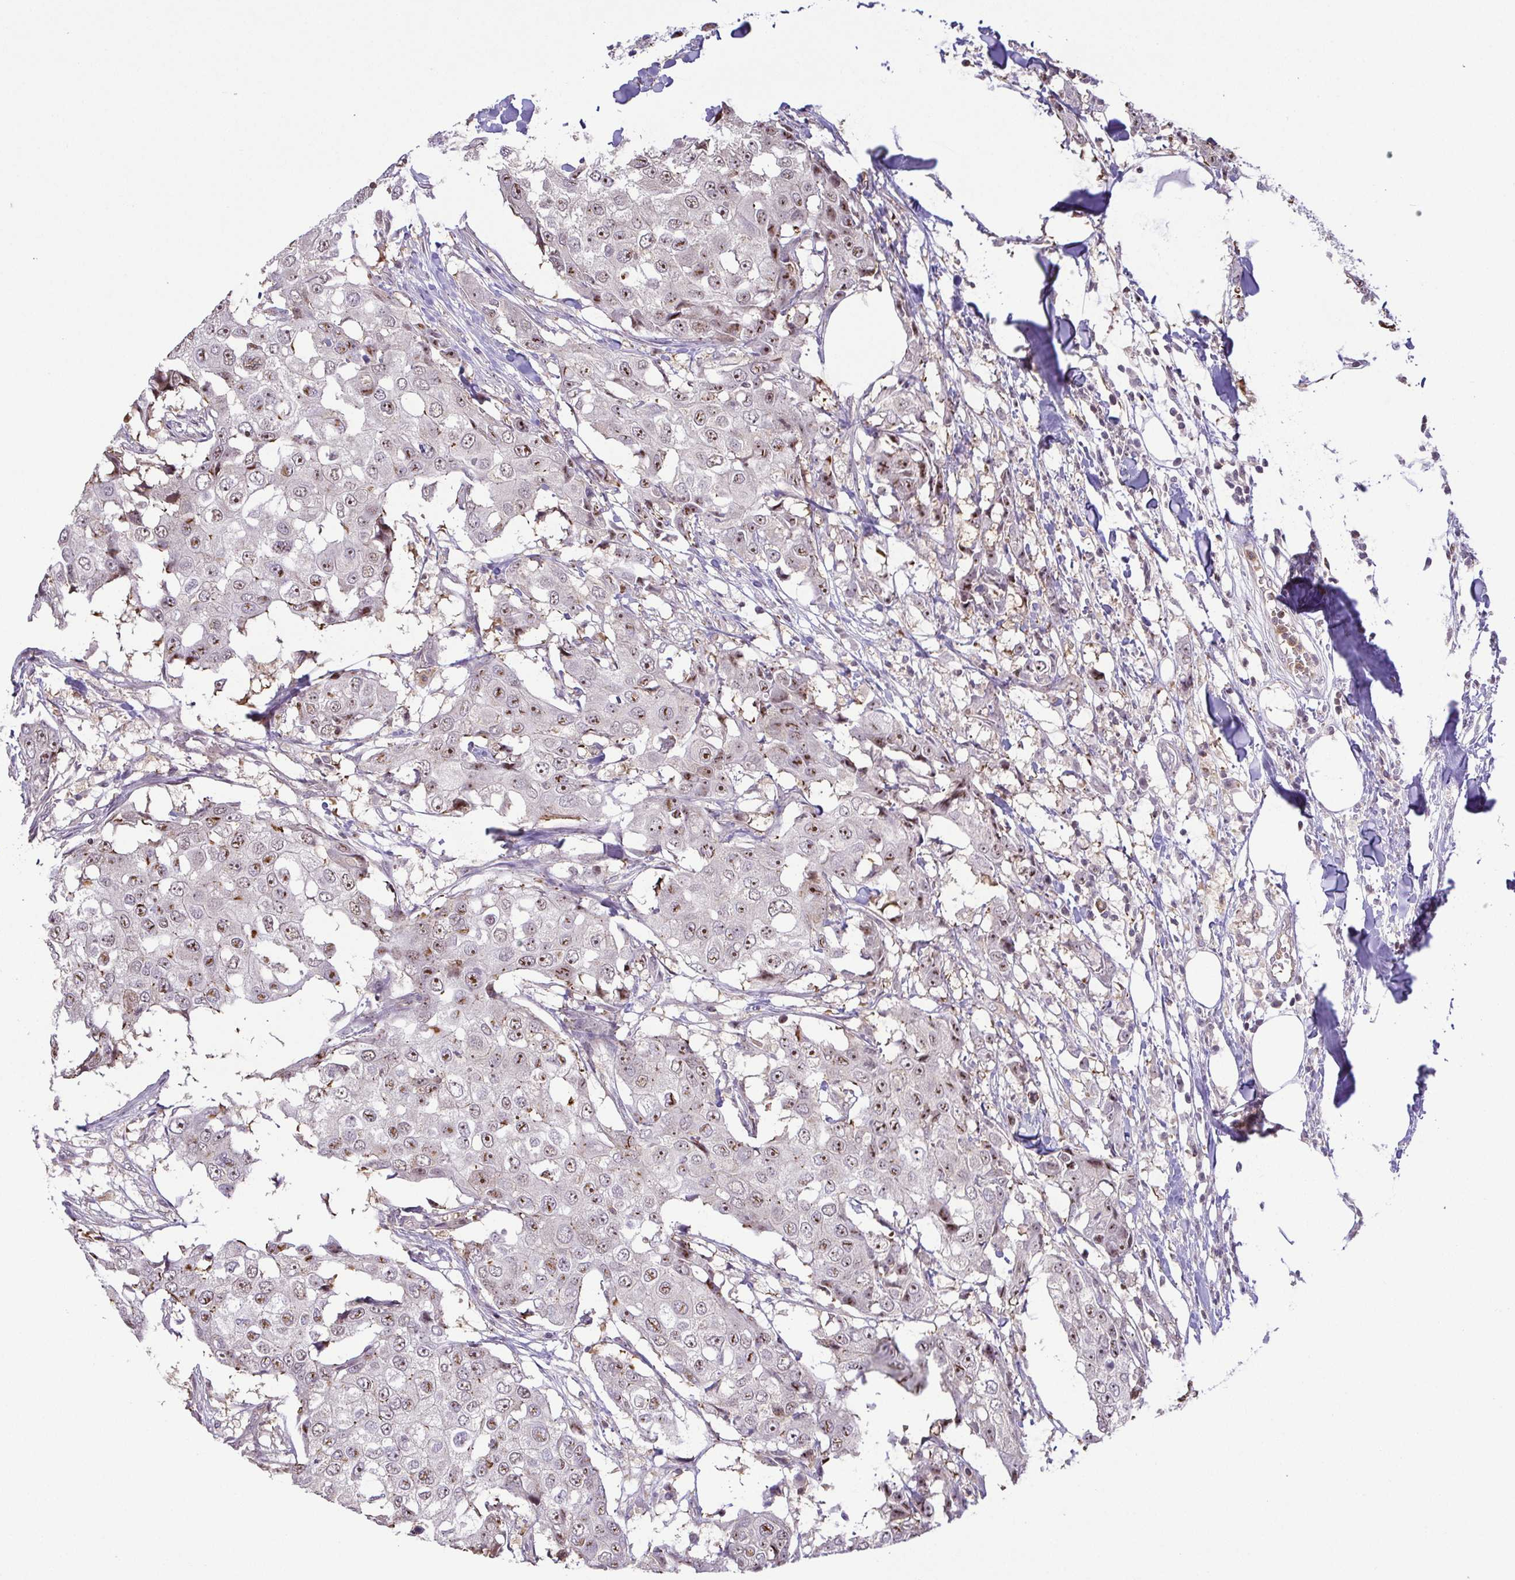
{"staining": {"intensity": "moderate", "quantity": "25%-75%", "location": "nuclear"}, "tissue": "breast cancer", "cell_type": "Tumor cells", "image_type": "cancer", "snomed": [{"axis": "morphology", "description": "Duct carcinoma"}, {"axis": "topography", "description": "Breast"}], "caption": "IHC image of neoplastic tissue: breast cancer (infiltrating ductal carcinoma) stained using immunohistochemistry (IHC) displays medium levels of moderate protein expression localized specifically in the nuclear of tumor cells, appearing as a nuclear brown color.", "gene": "RSL24D1", "patient": {"sex": "female", "age": 27}}